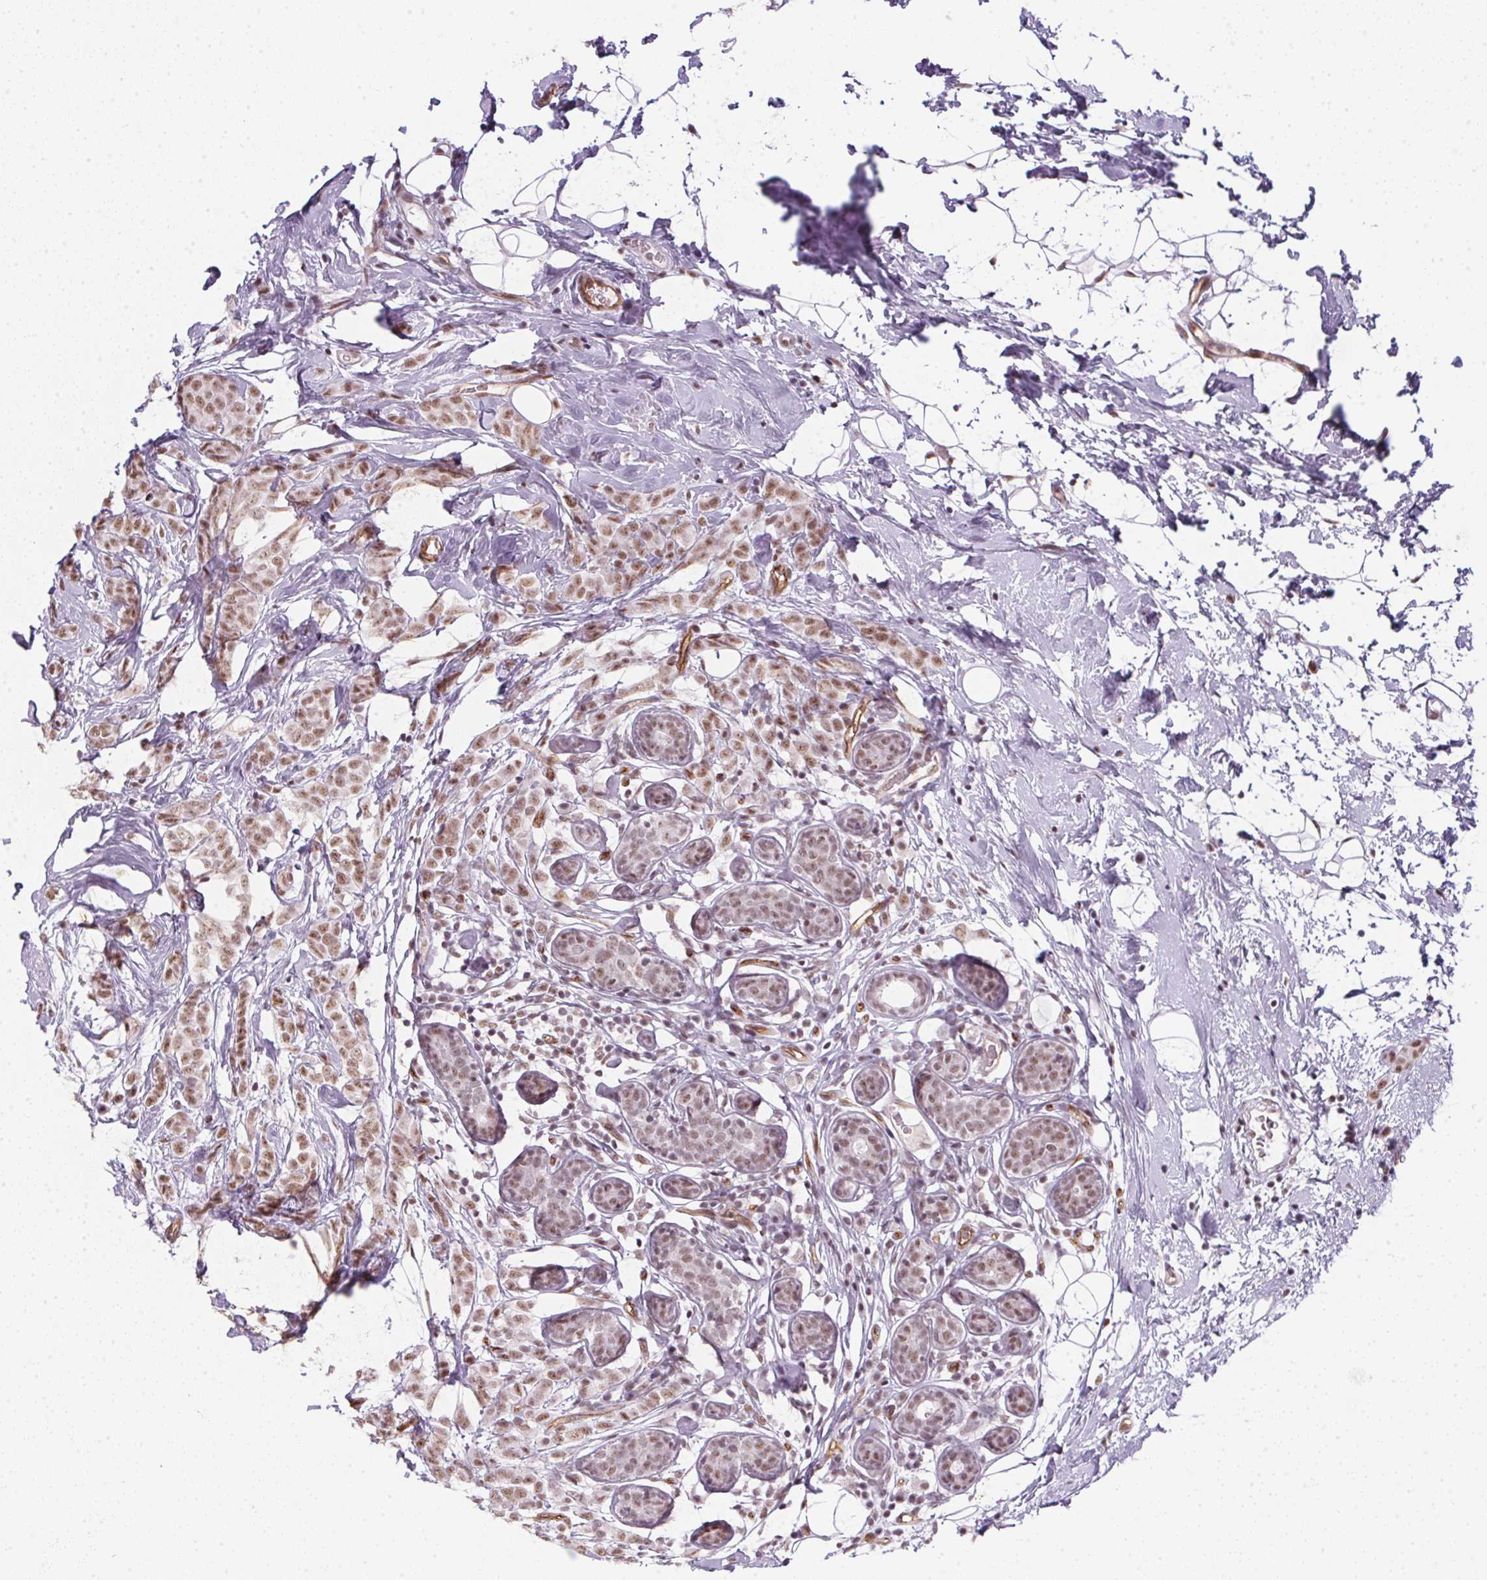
{"staining": {"intensity": "moderate", "quantity": ">75%", "location": "nuclear"}, "tissue": "breast cancer", "cell_type": "Tumor cells", "image_type": "cancer", "snomed": [{"axis": "morphology", "description": "Lobular carcinoma"}, {"axis": "topography", "description": "Breast"}], "caption": "Immunohistochemical staining of breast lobular carcinoma exhibits moderate nuclear protein positivity in approximately >75% of tumor cells. The protein is shown in brown color, while the nuclei are stained blue.", "gene": "SRSF7", "patient": {"sex": "female", "age": 49}}